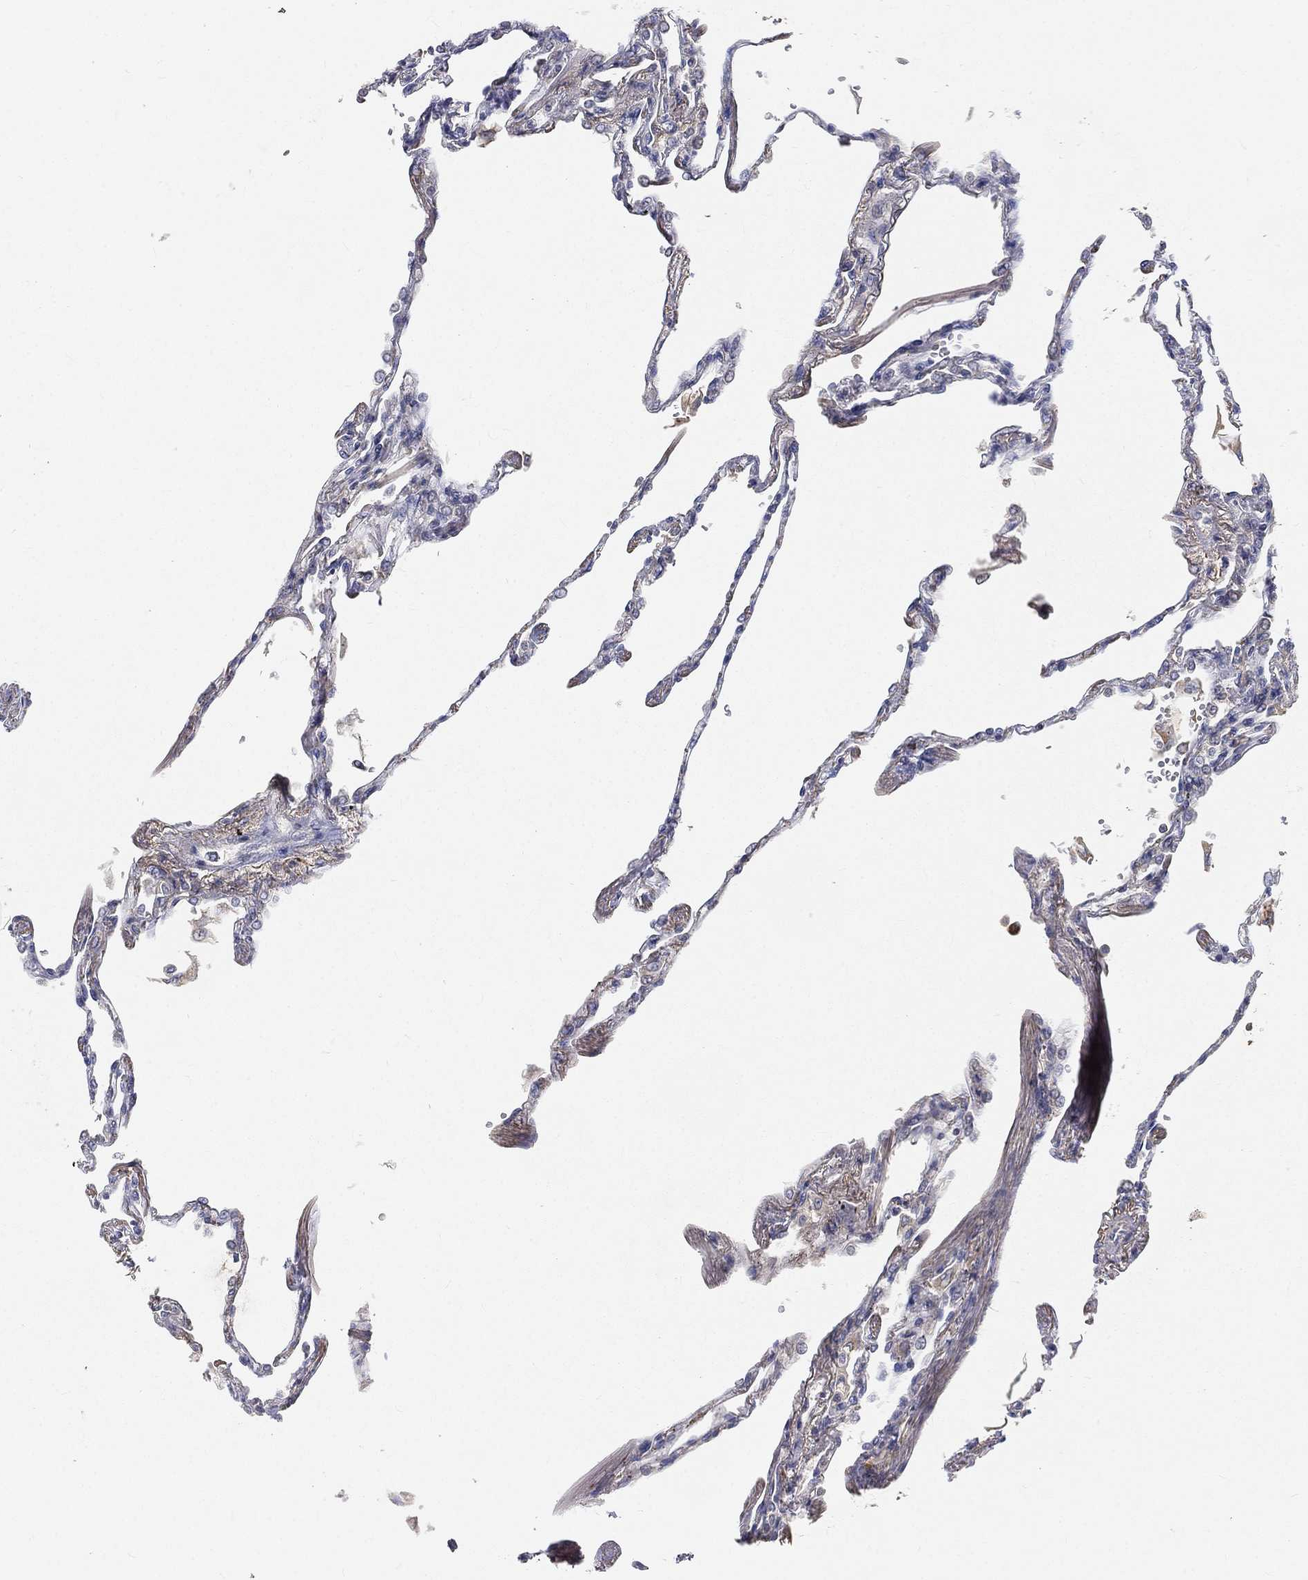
{"staining": {"intensity": "negative", "quantity": "none", "location": "none"}, "tissue": "lung", "cell_type": "Alveolar cells", "image_type": "normal", "snomed": [{"axis": "morphology", "description": "Normal tissue, NOS"}, {"axis": "topography", "description": "Lung"}], "caption": "Photomicrograph shows no significant protein positivity in alveolar cells of benign lung.", "gene": "CTSL", "patient": {"sex": "male", "age": 78}}